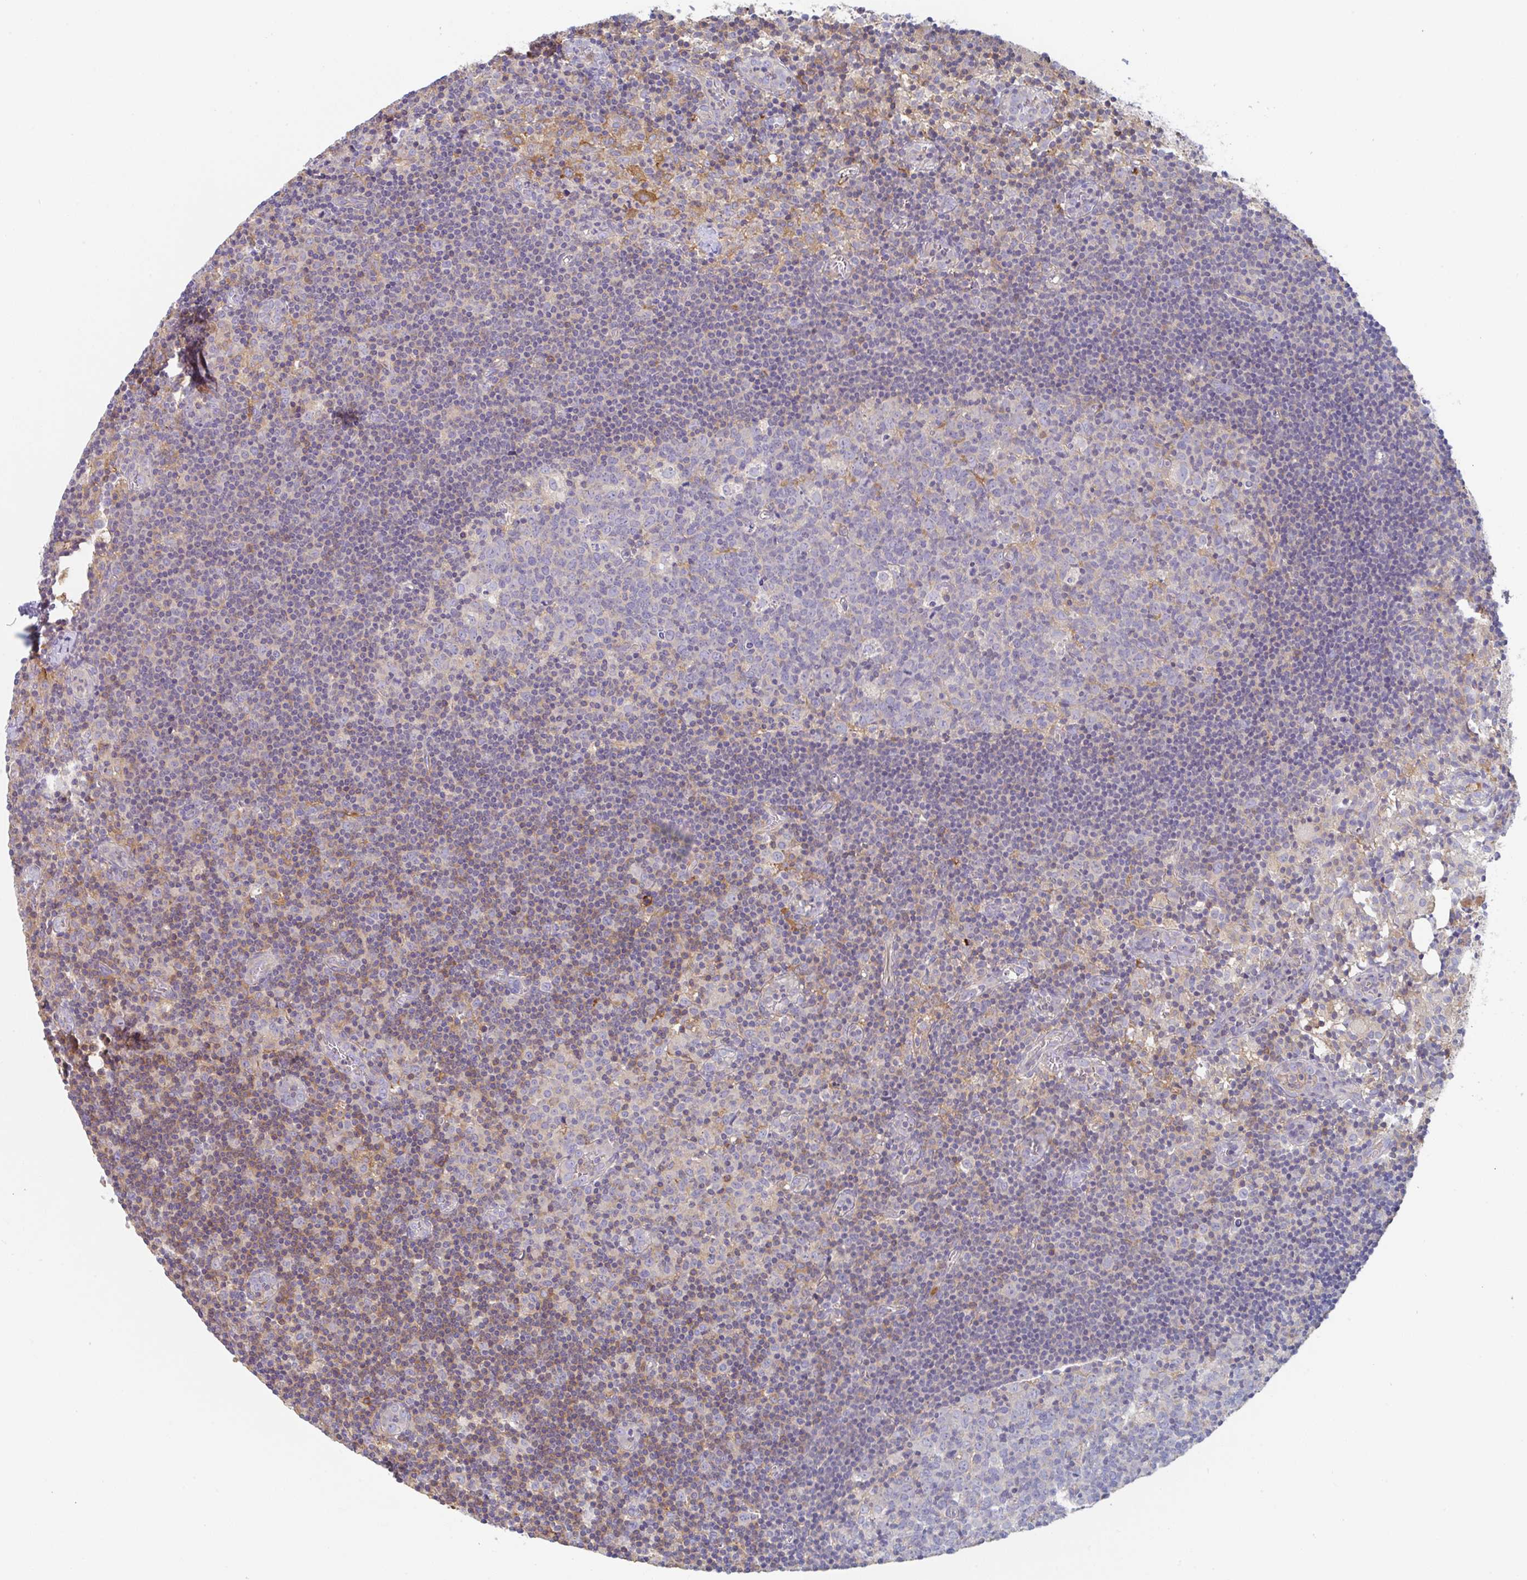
{"staining": {"intensity": "negative", "quantity": "none", "location": "none"}, "tissue": "lymph node", "cell_type": "Germinal center cells", "image_type": "normal", "snomed": [{"axis": "morphology", "description": "Normal tissue, NOS"}, {"axis": "topography", "description": "Lymph node"}], "caption": "The histopathology image exhibits no staining of germinal center cells in normal lymph node.", "gene": "AMPD2", "patient": {"sex": "female", "age": 45}}